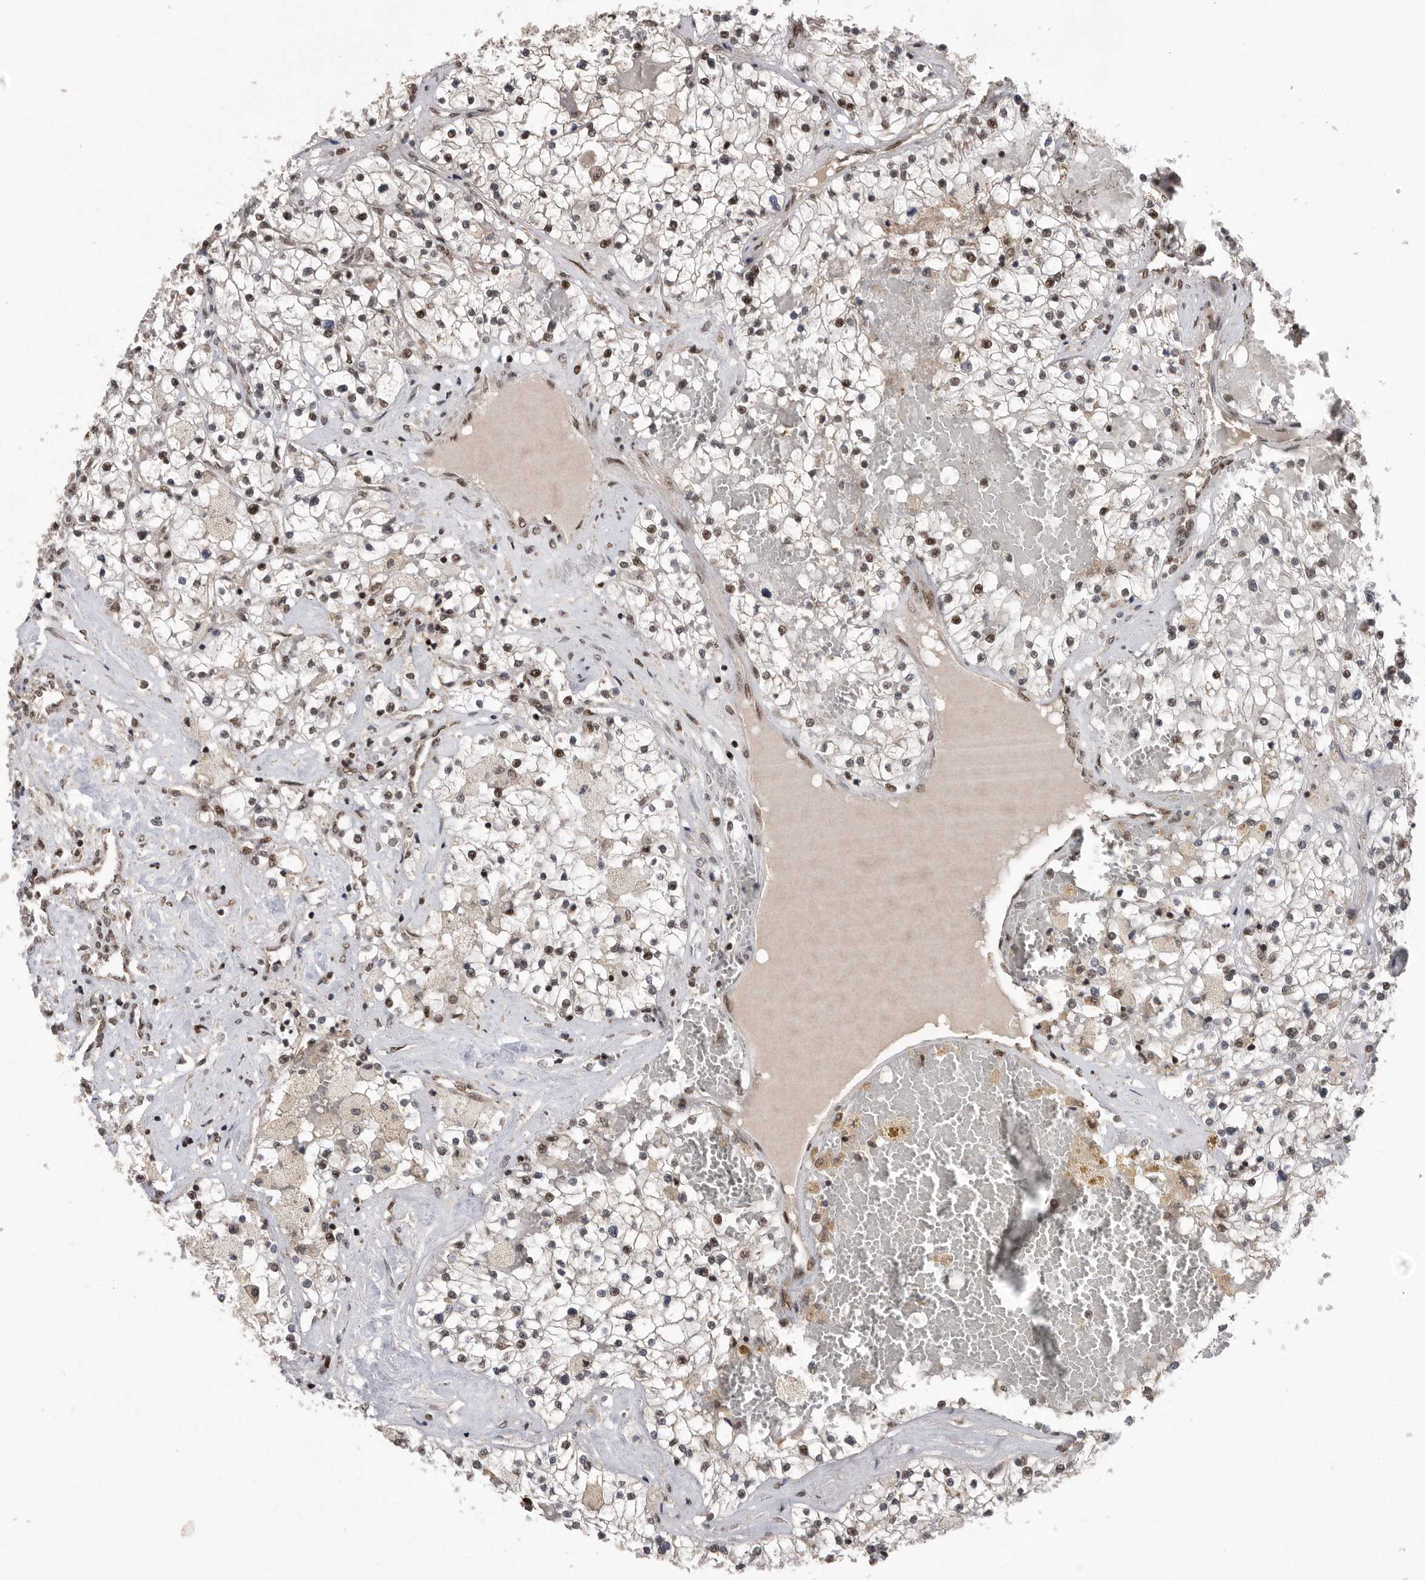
{"staining": {"intensity": "moderate", "quantity": ">75%", "location": "nuclear"}, "tissue": "renal cancer", "cell_type": "Tumor cells", "image_type": "cancer", "snomed": [{"axis": "morphology", "description": "Normal tissue, NOS"}, {"axis": "morphology", "description": "Adenocarcinoma, NOS"}, {"axis": "topography", "description": "Kidney"}], "caption": "Protein expression analysis of adenocarcinoma (renal) reveals moderate nuclear staining in approximately >75% of tumor cells. Ihc stains the protein of interest in brown and the nuclei are stained blue.", "gene": "TDRD3", "patient": {"sex": "male", "age": 68}}